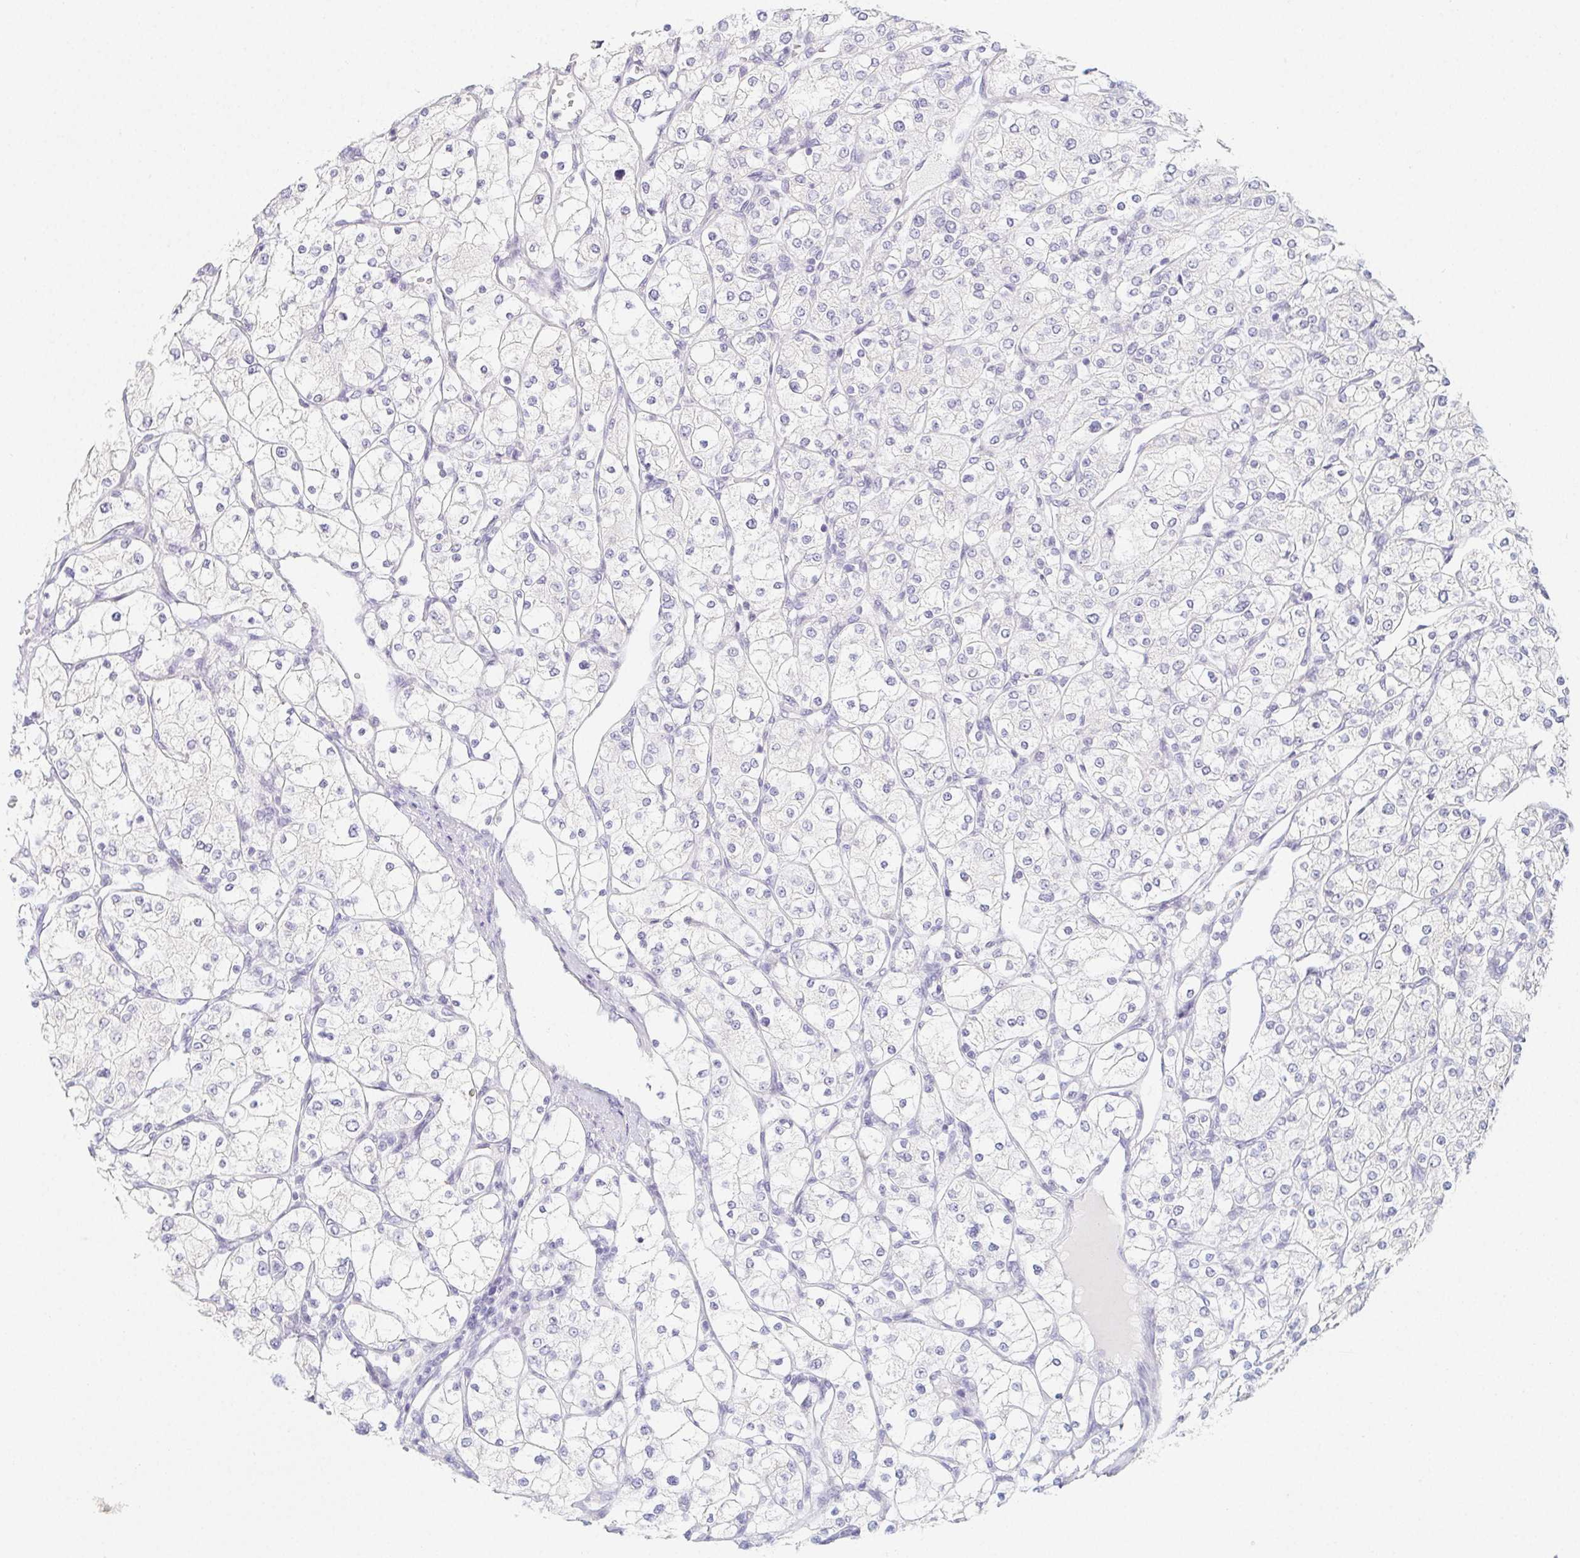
{"staining": {"intensity": "negative", "quantity": "none", "location": "none"}, "tissue": "renal cancer", "cell_type": "Tumor cells", "image_type": "cancer", "snomed": [{"axis": "morphology", "description": "Adenocarcinoma, NOS"}, {"axis": "topography", "description": "Kidney"}], "caption": "Adenocarcinoma (renal) was stained to show a protein in brown. There is no significant expression in tumor cells.", "gene": "GLIPR1L1", "patient": {"sex": "male", "age": 80}}